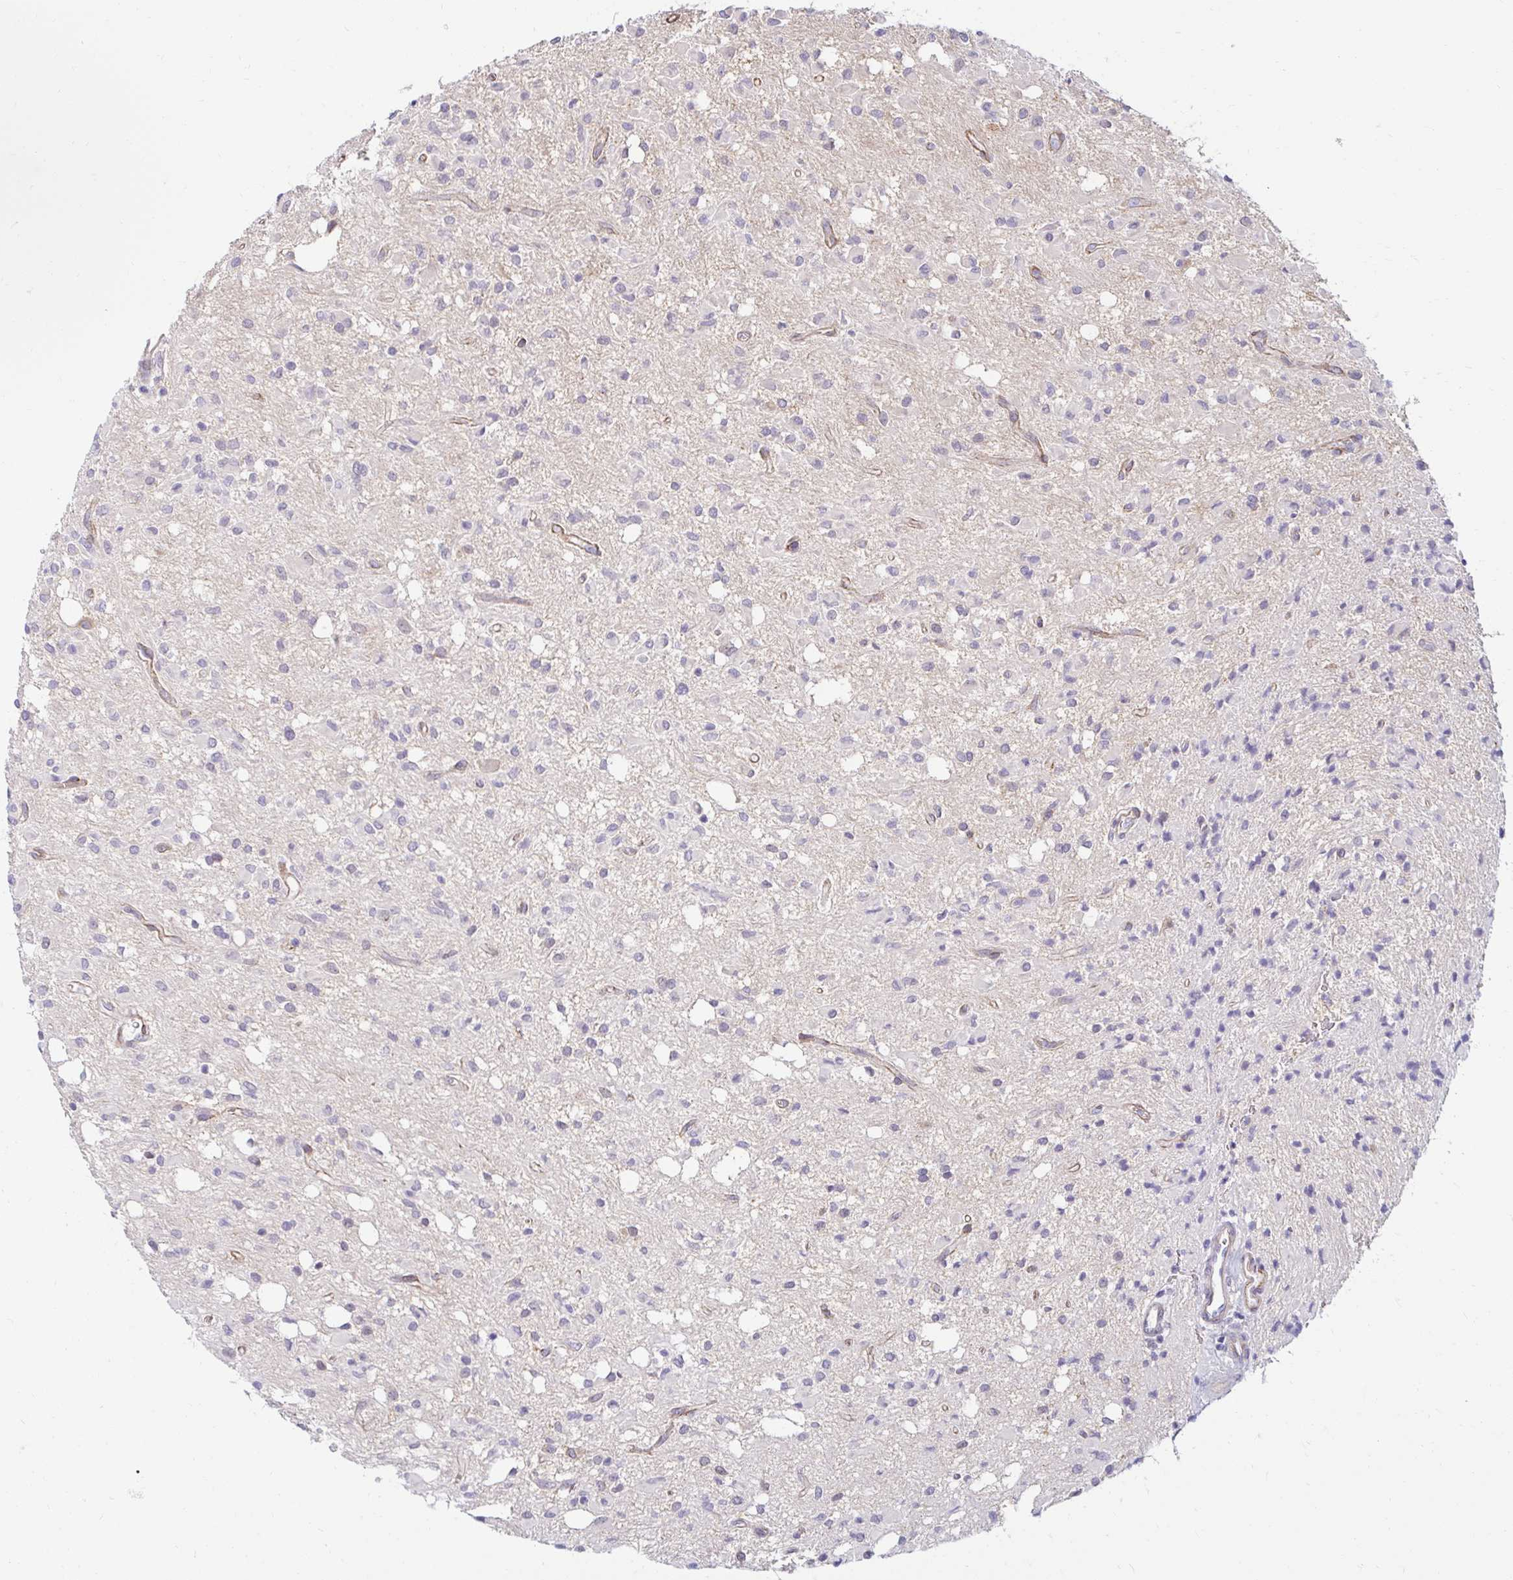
{"staining": {"intensity": "weak", "quantity": "<25%", "location": "nuclear"}, "tissue": "glioma", "cell_type": "Tumor cells", "image_type": "cancer", "snomed": [{"axis": "morphology", "description": "Glioma, malignant, Low grade"}, {"axis": "topography", "description": "Brain"}], "caption": "IHC image of neoplastic tissue: human malignant low-grade glioma stained with DAB (3,3'-diaminobenzidine) reveals no significant protein staining in tumor cells. Brightfield microscopy of immunohistochemistry (IHC) stained with DAB (brown) and hematoxylin (blue), captured at high magnification.", "gene": "ANKRD62", "patient": {"sex": "female", "age": 33}}